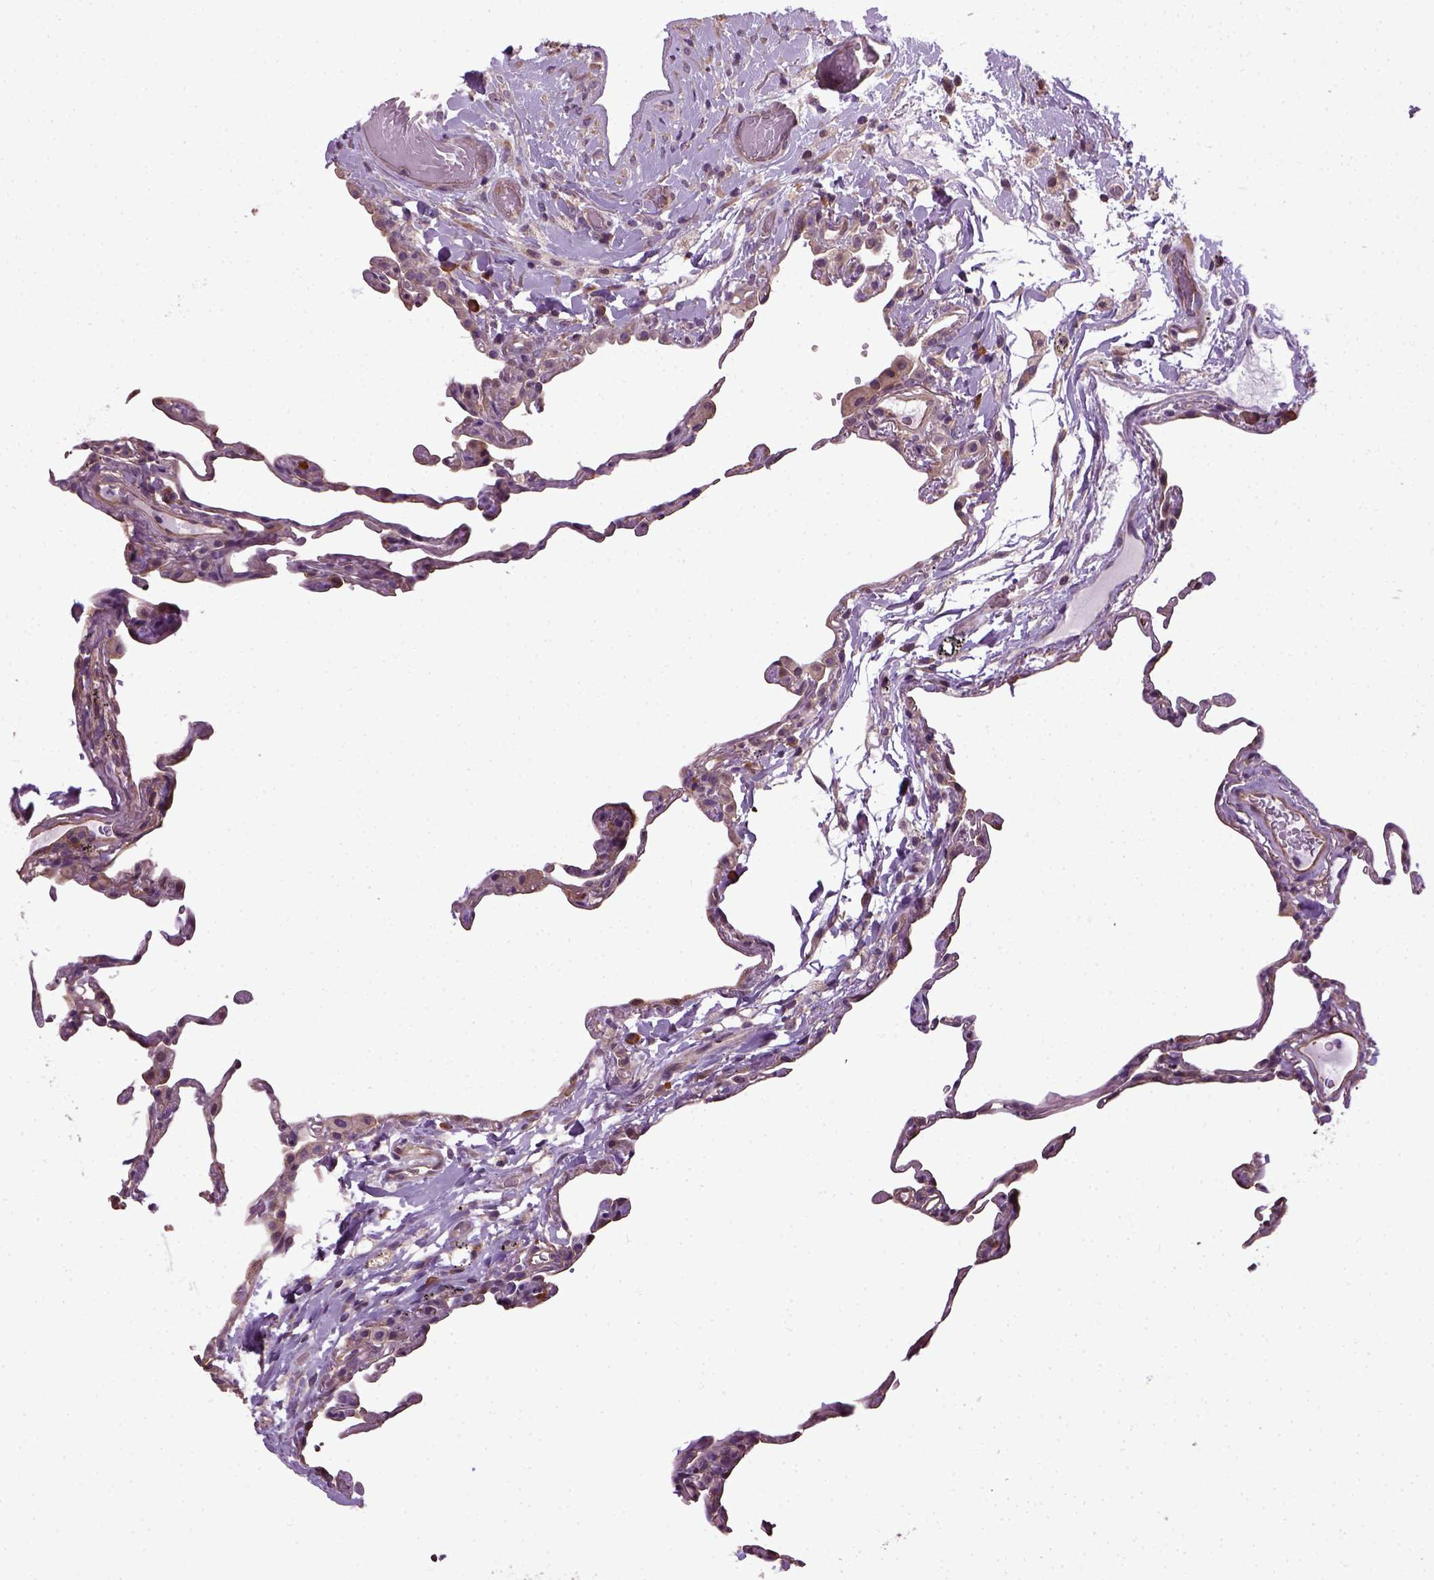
{"staining": {"intensity": "negative", "quantity": "none", "location": "none"}, "tissue": "lung", "cell_type": "Alveolar cells", "image_type": "normal", "snomed": [{"axis": "morphology", "description": "Normal tissue, NOS"}, {"axis": "topography", "description": "Lung"}], "caption": "A high-resolution histopathology image shows IHC staining of unremarkable lung, which shows no significant positivity in alveolar cells.", "gene": "TPRG1", "patient": {"sex": "female", "age": 57}}